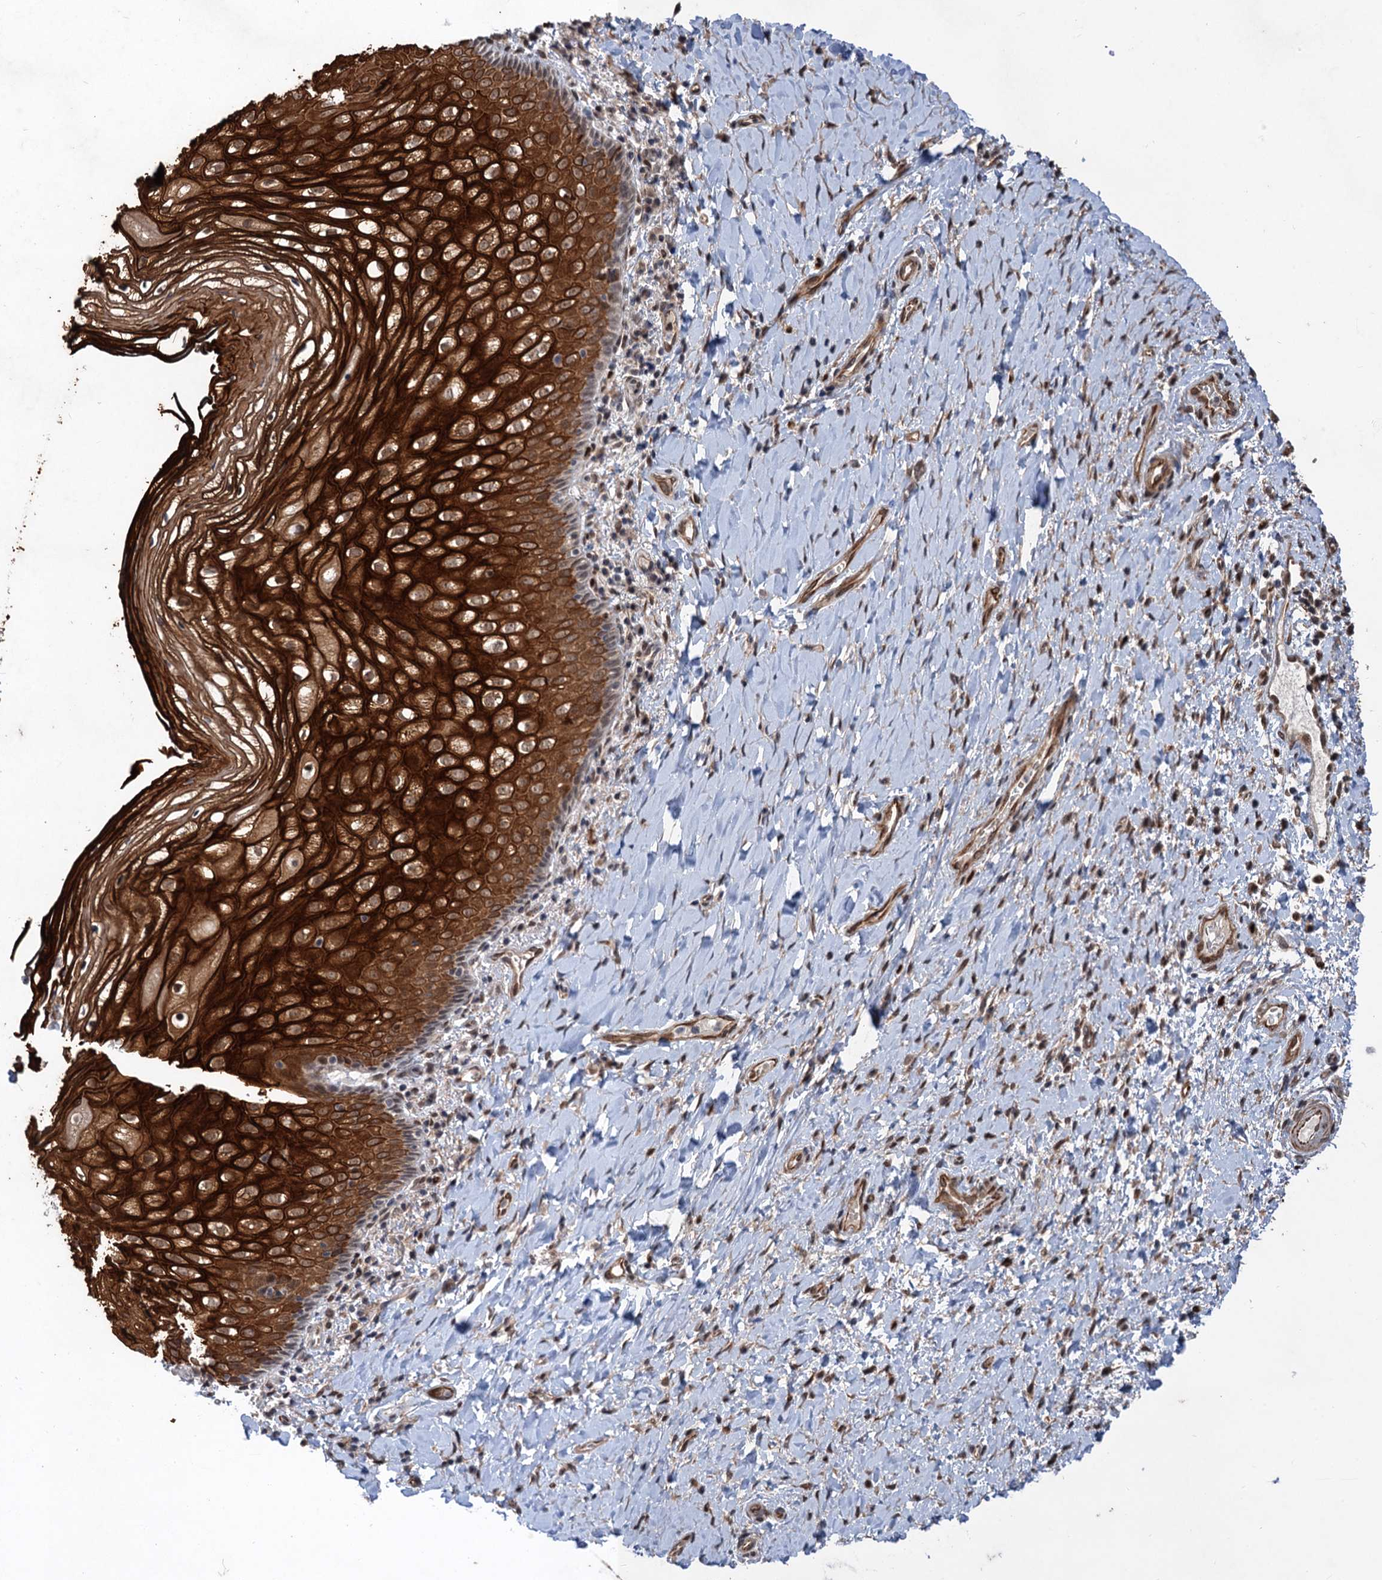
{"staining": {"intensity": "strong", "quantity": "25%-75%", "location": "cytoplasmic/membranous"}, "tissue": "vagina", "cell_type": "Squamous epithelial cells", "image_type": "normal", "snomed": [{"axis": "morphology", "description": "Normal tissue, NOS"}, {"axis": "topography", "description": "Vagina"}], "caption": "High-power microscopy captured an immunohistochemistry image of benign vagina, revealing strong cytoplasmic/membranous expression in approximately 25%-75% of squamous epithelial cells.", "gene": "TTC31", "patient": {"sex": "female", "age": 60}}